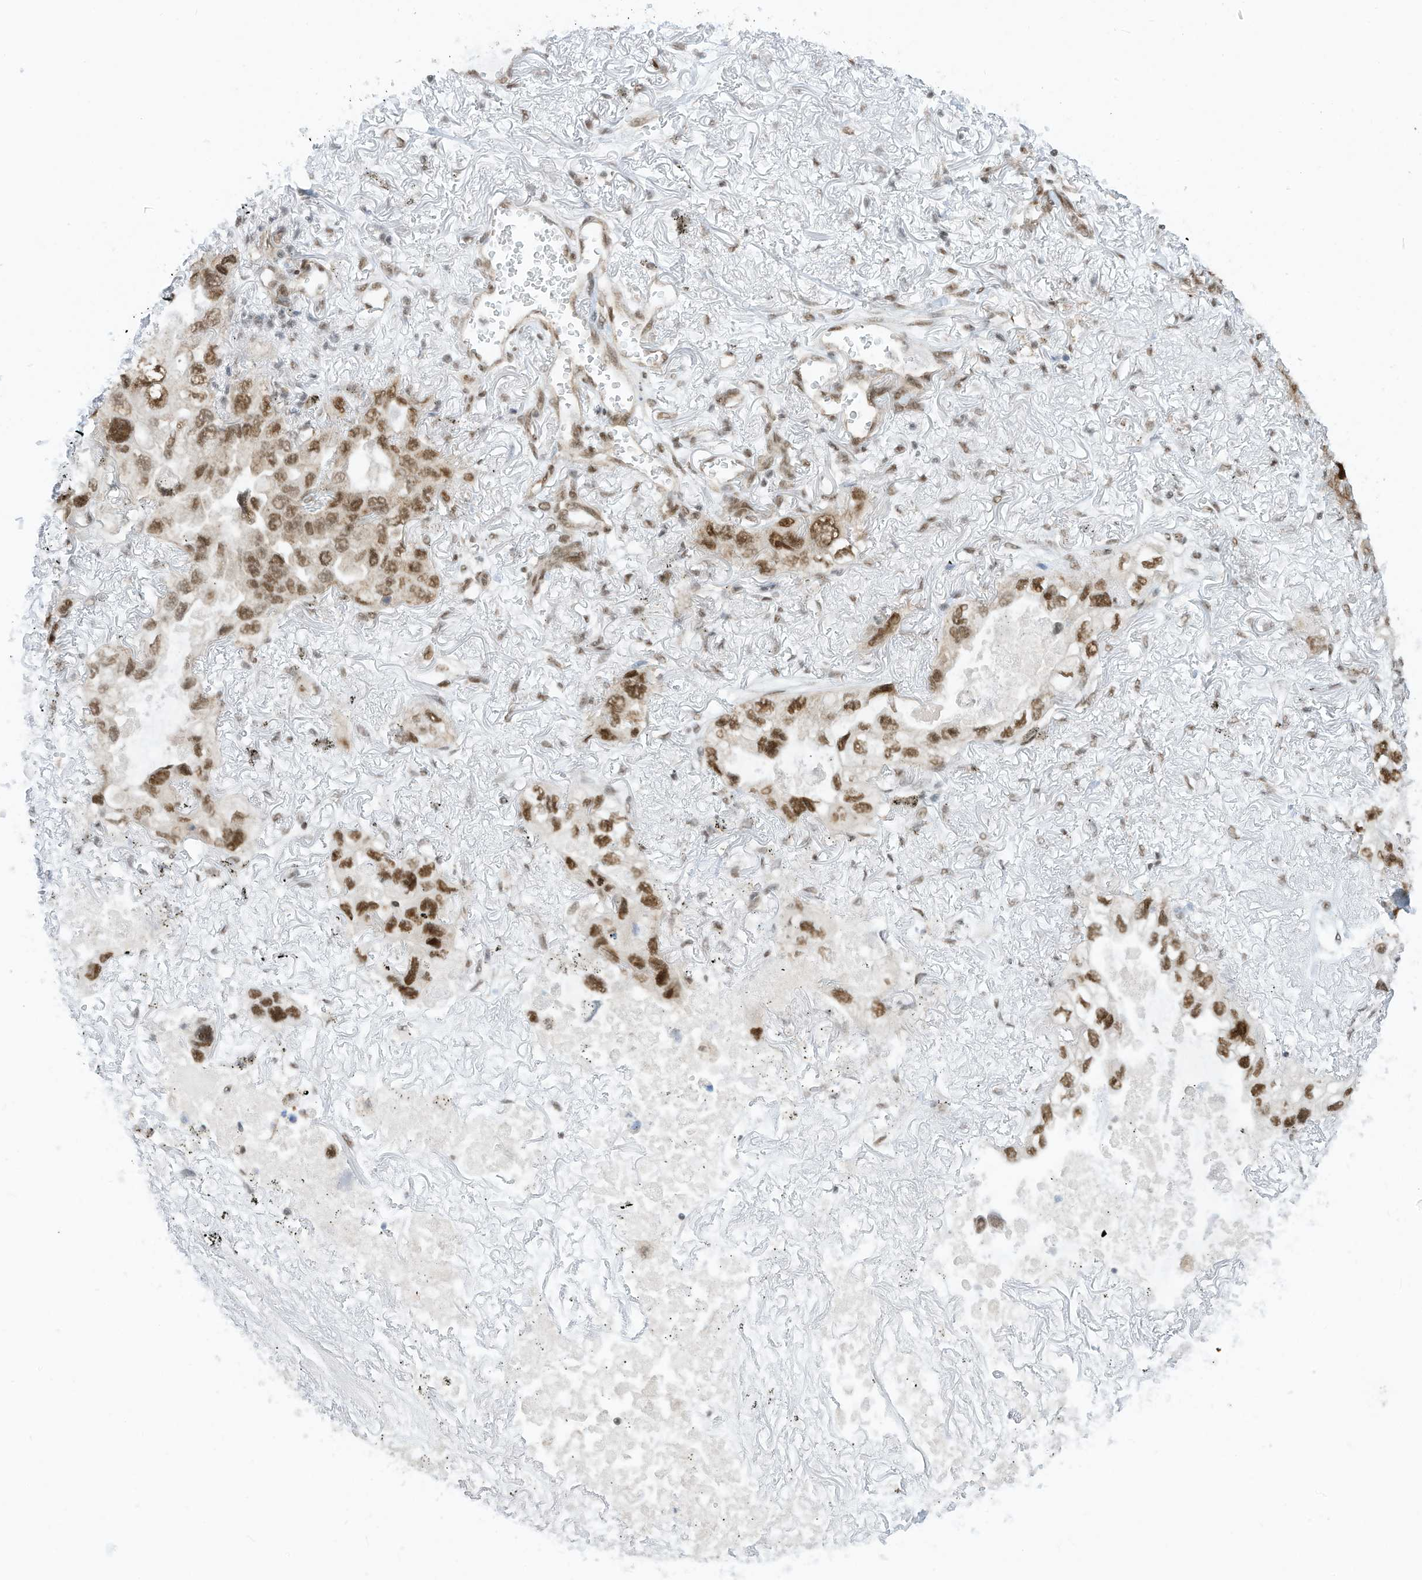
{"staining": {"intensity": "strong", "quantity": "25%-75%", "location": "nuclear"}, "tissue": "lung cancer", "cell_type": "Tumor cells", "image_type": "cancer", "snomed": [{"axis": "morphology", "description": "Squamous cell carcinoma, NOS"}, {"axis": "topography", "description": "Lung"}], "caption": "This micrograph displays immunohistochemistry (IHC) staining of human lung cancer, with high strong nuclear positivity in about 25%-75% of tumor cells.", "gene": "AURKAIP1", "patient": {"sex": "female", "age": 73}}